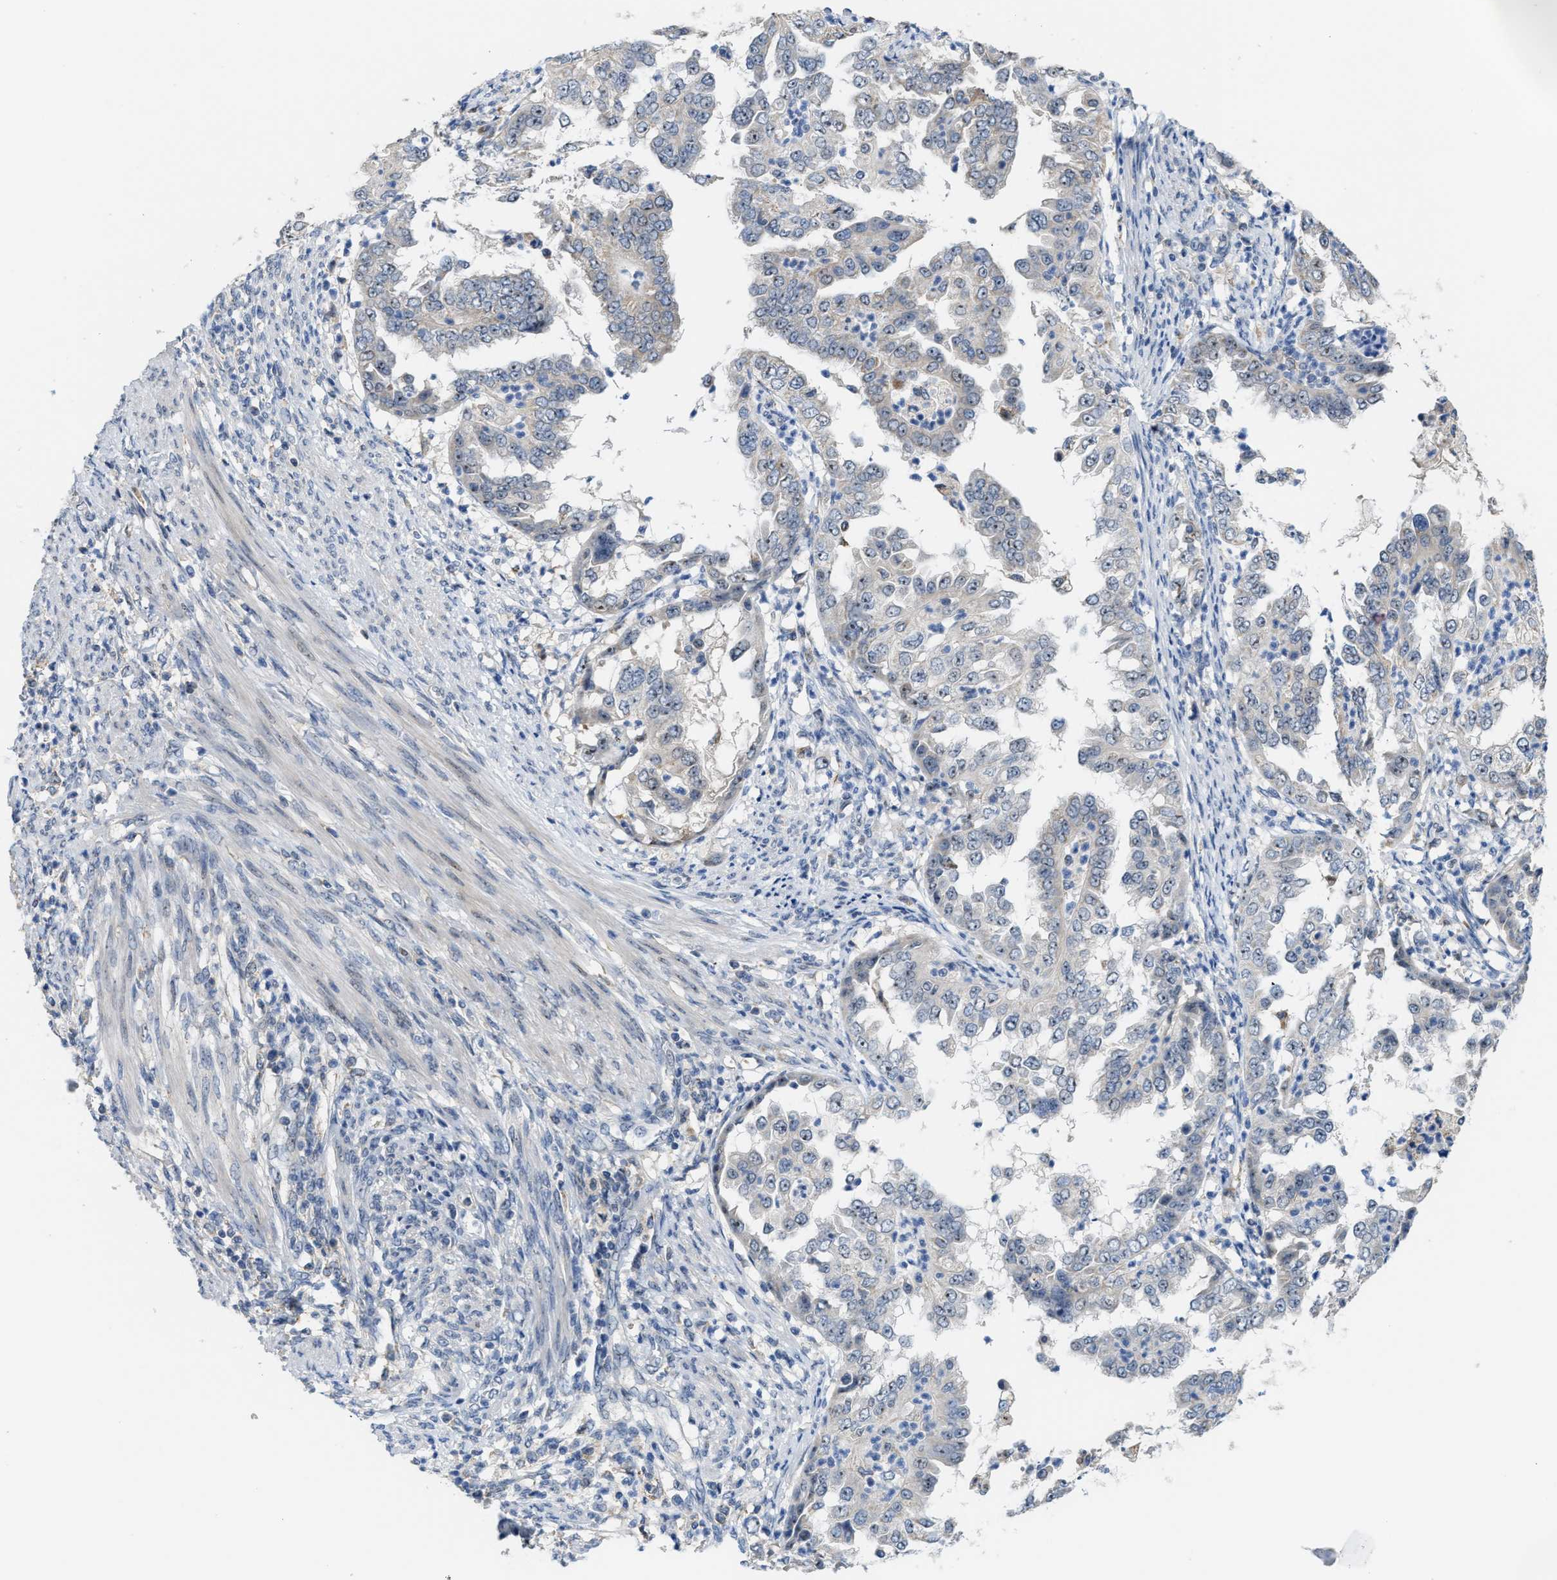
{"staining": {"intensity": "weak", "quantity": "<25%", "location": "nuclear"}, "tissue": "endometrial cancer", "cell_type": "Tumor cells", "image_type": "cancer", "snomed": [{"axis": "morphology", "description": "Adenocarcinoma, NOS"}, {"axis": "topography", "description": "Endometrium"}], "caption": "This is an immunohistochemistry photomicrograph of endometrial adenocarcinoma. There is no positivity in tumor cells.", "gene": "ZNF783", "patient": {"sex": "female", "age": 85}}